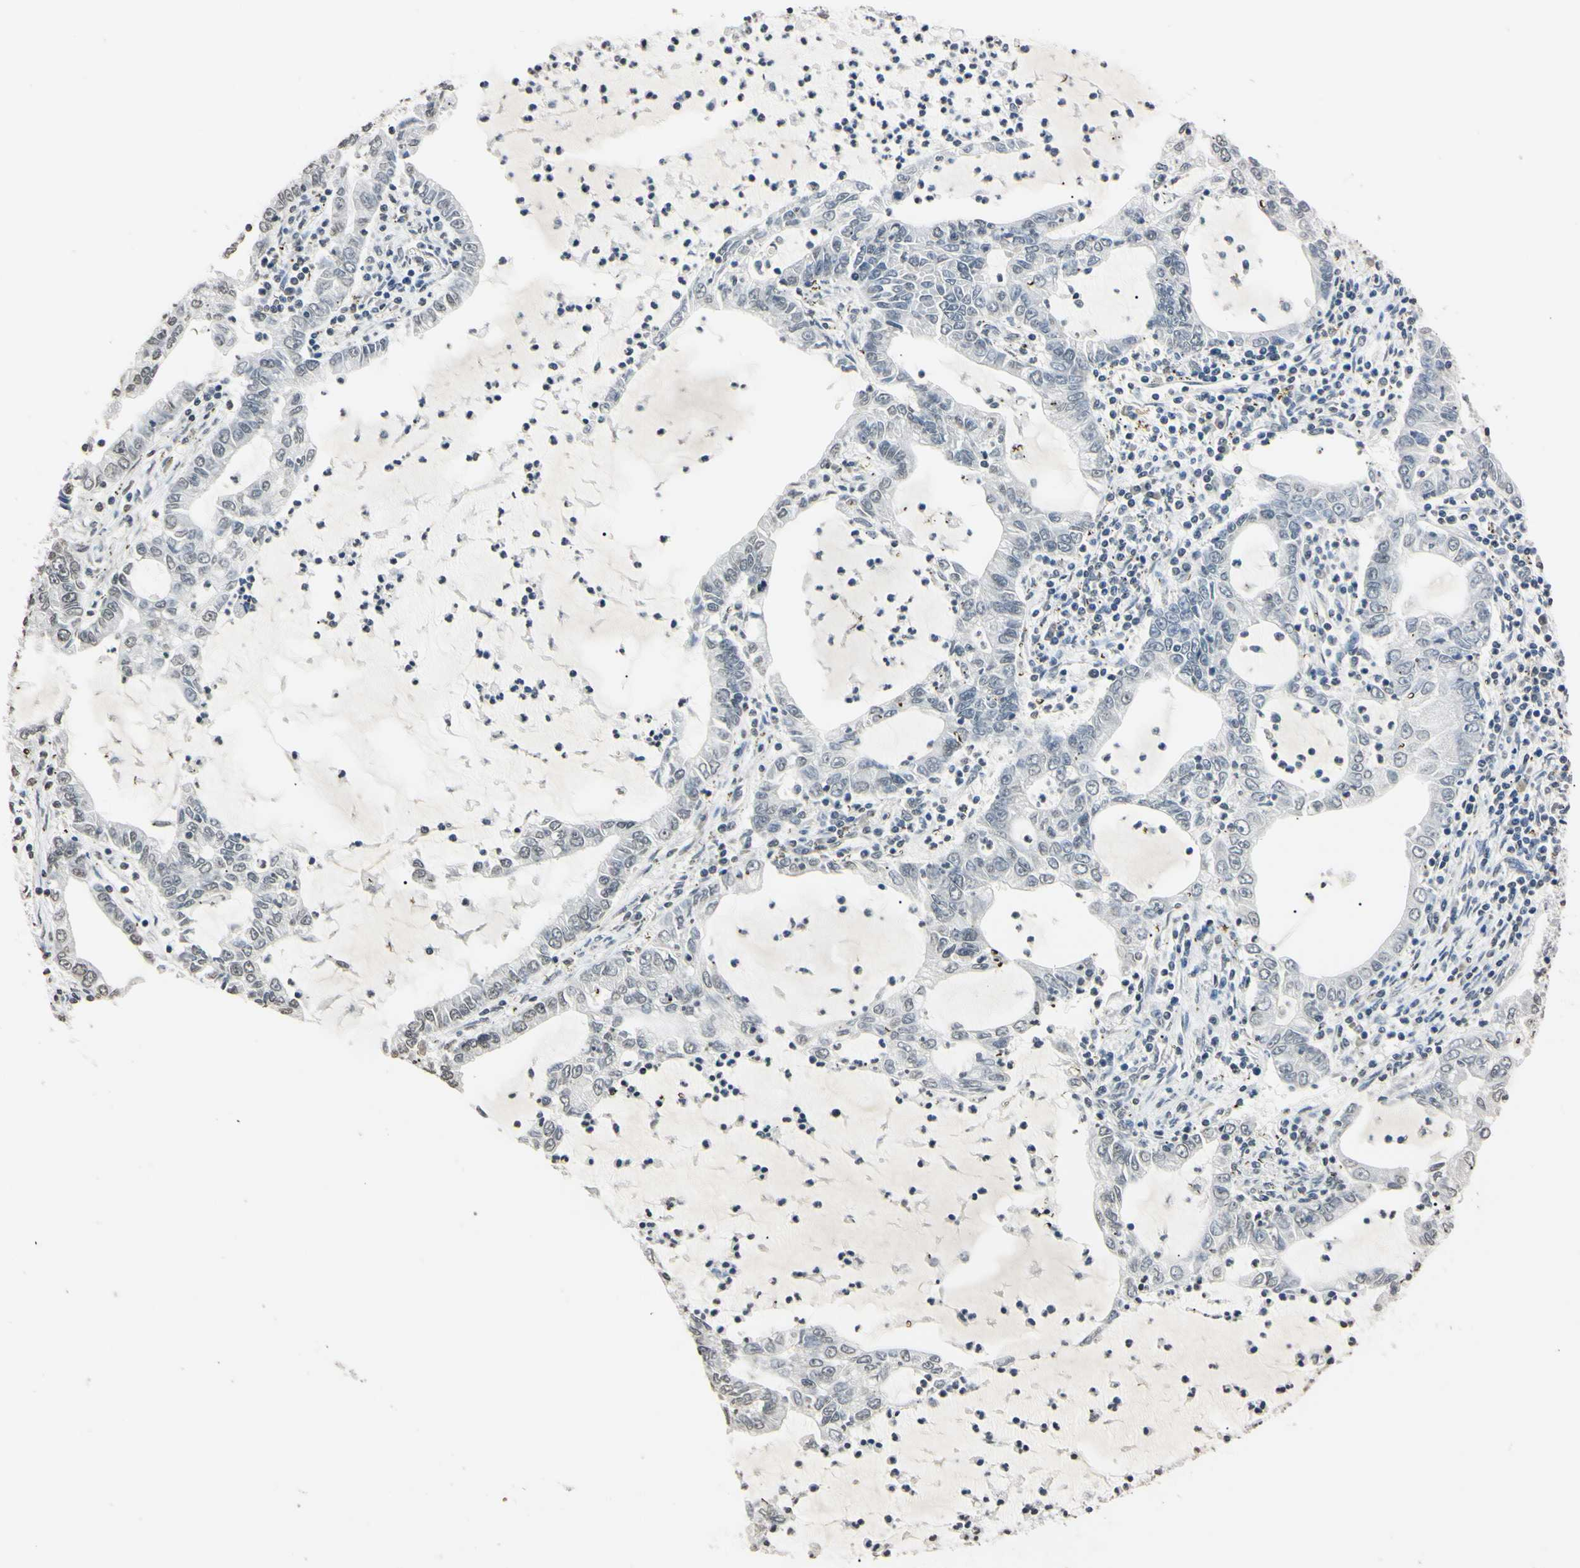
{"staining": {"intensity": "weak", "quantity": "<25%", "location": "nuclear"}, "tissue": "lung cancer", "cell_type": "Tumor cells", "image_type": "cancer", "snomed": [{"axis": "morphology", "description": "Adenocarcinoma, NOS"}, {"axis": "topography", "description": "Lung"}], "caption": "Image shows no significant protein expression in tumor cells of adenocarcinoma (lung). (Stains: DAB (3,3'-diaminobenzidine) immunohistochemistry (IHC) with hematoxylin counter stain, Microscopy: brightfield microscopy at high magnification).", "gene": "CDC45", "patient": {"sex": "female", "age": 51}}